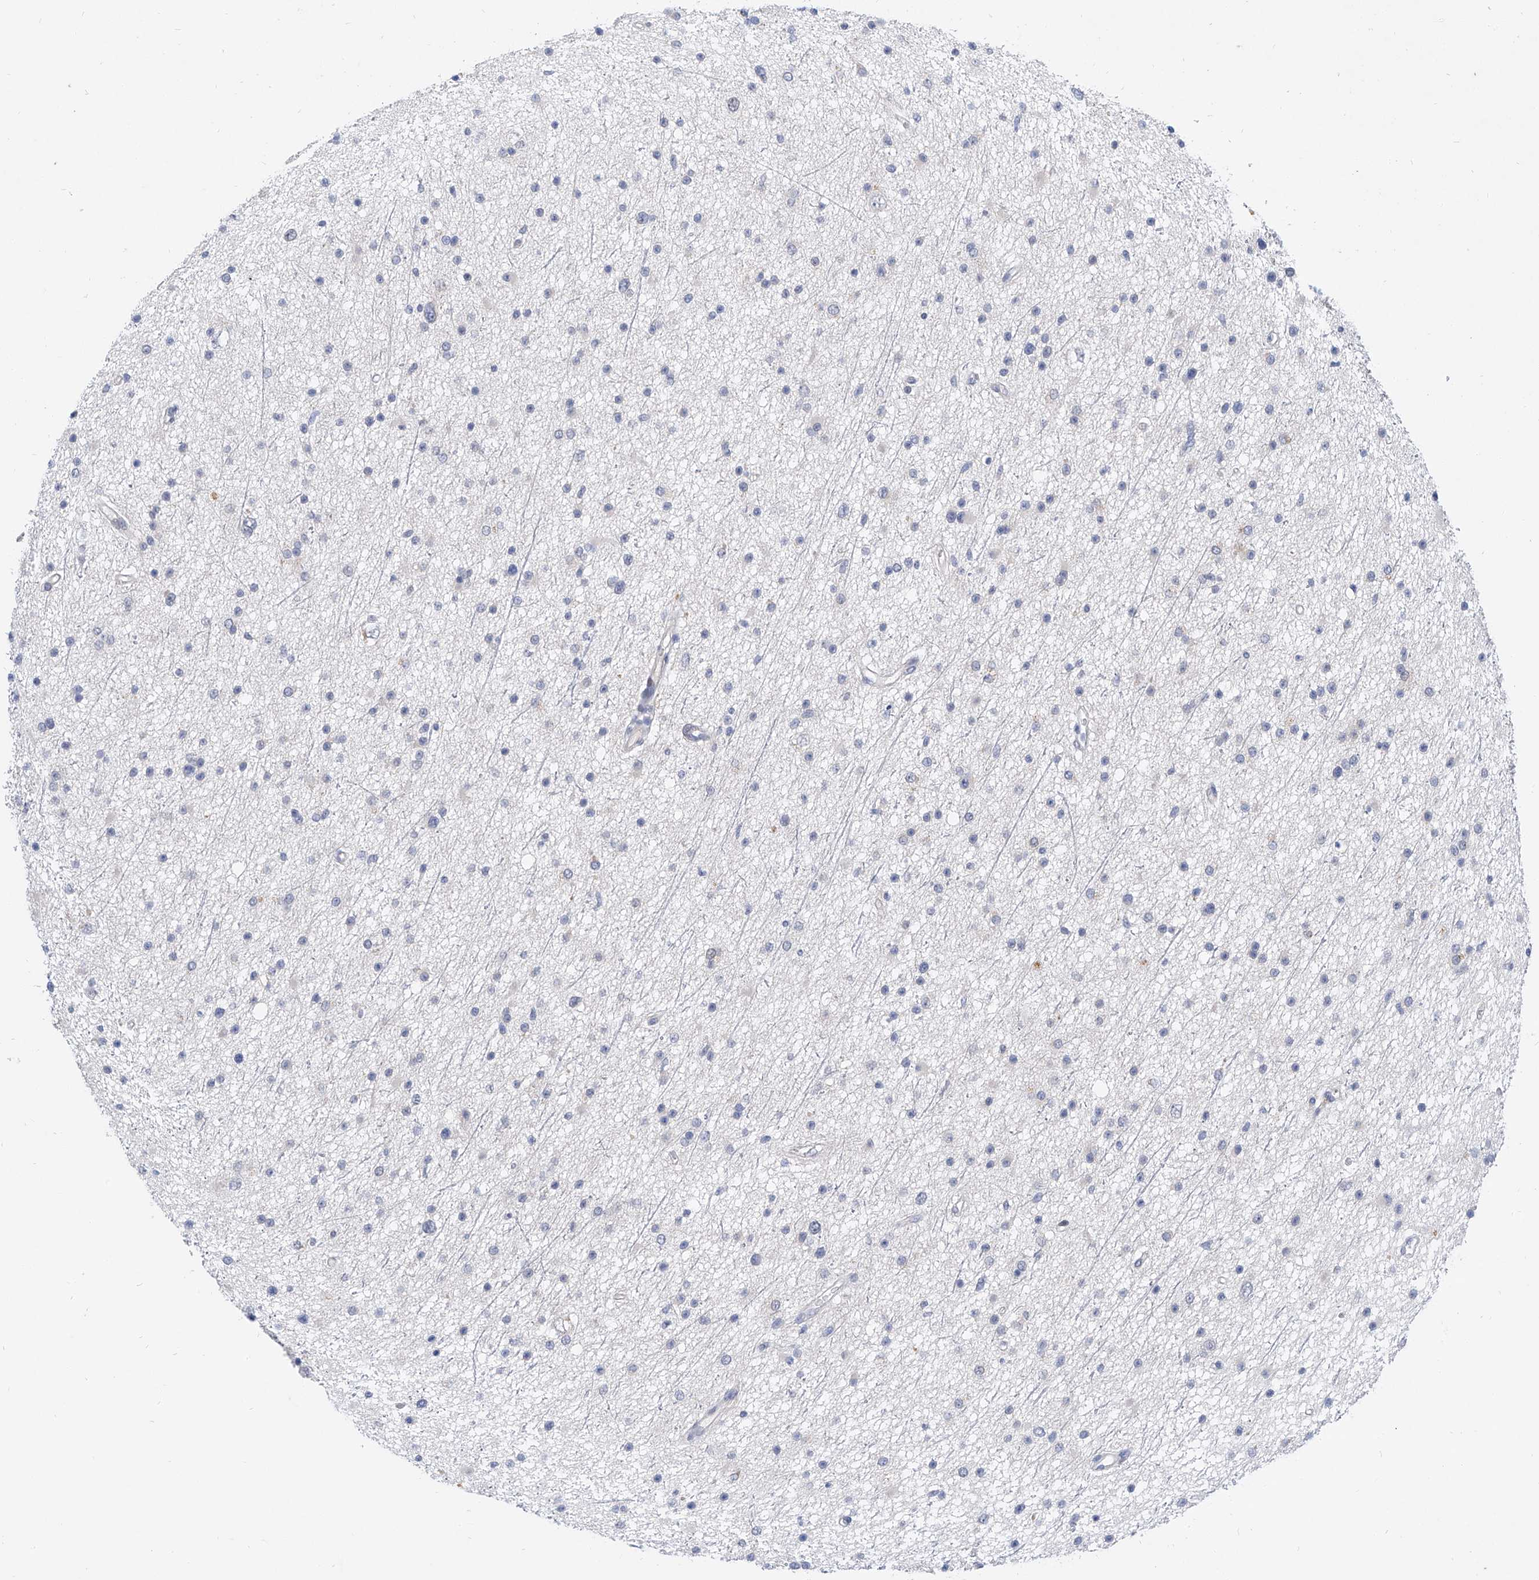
{"staining": {"intensity": "negative", "quantity": "none", "location": "none"}, "tissue": "glioma", "cell_type": "Tumor cells", "image_type": "cancer", "snomed": [{"axis": "morphology", "description": "Glioma, malignant, Low grade"}, {"axis": "topography", "description": "Cerebral cortex"}], "caption": "Tumor cells show no significant protein staining in malignant glioma (low-grade).", "gene": "BPTF", "patient": {"sex": "female", "age": 39}}